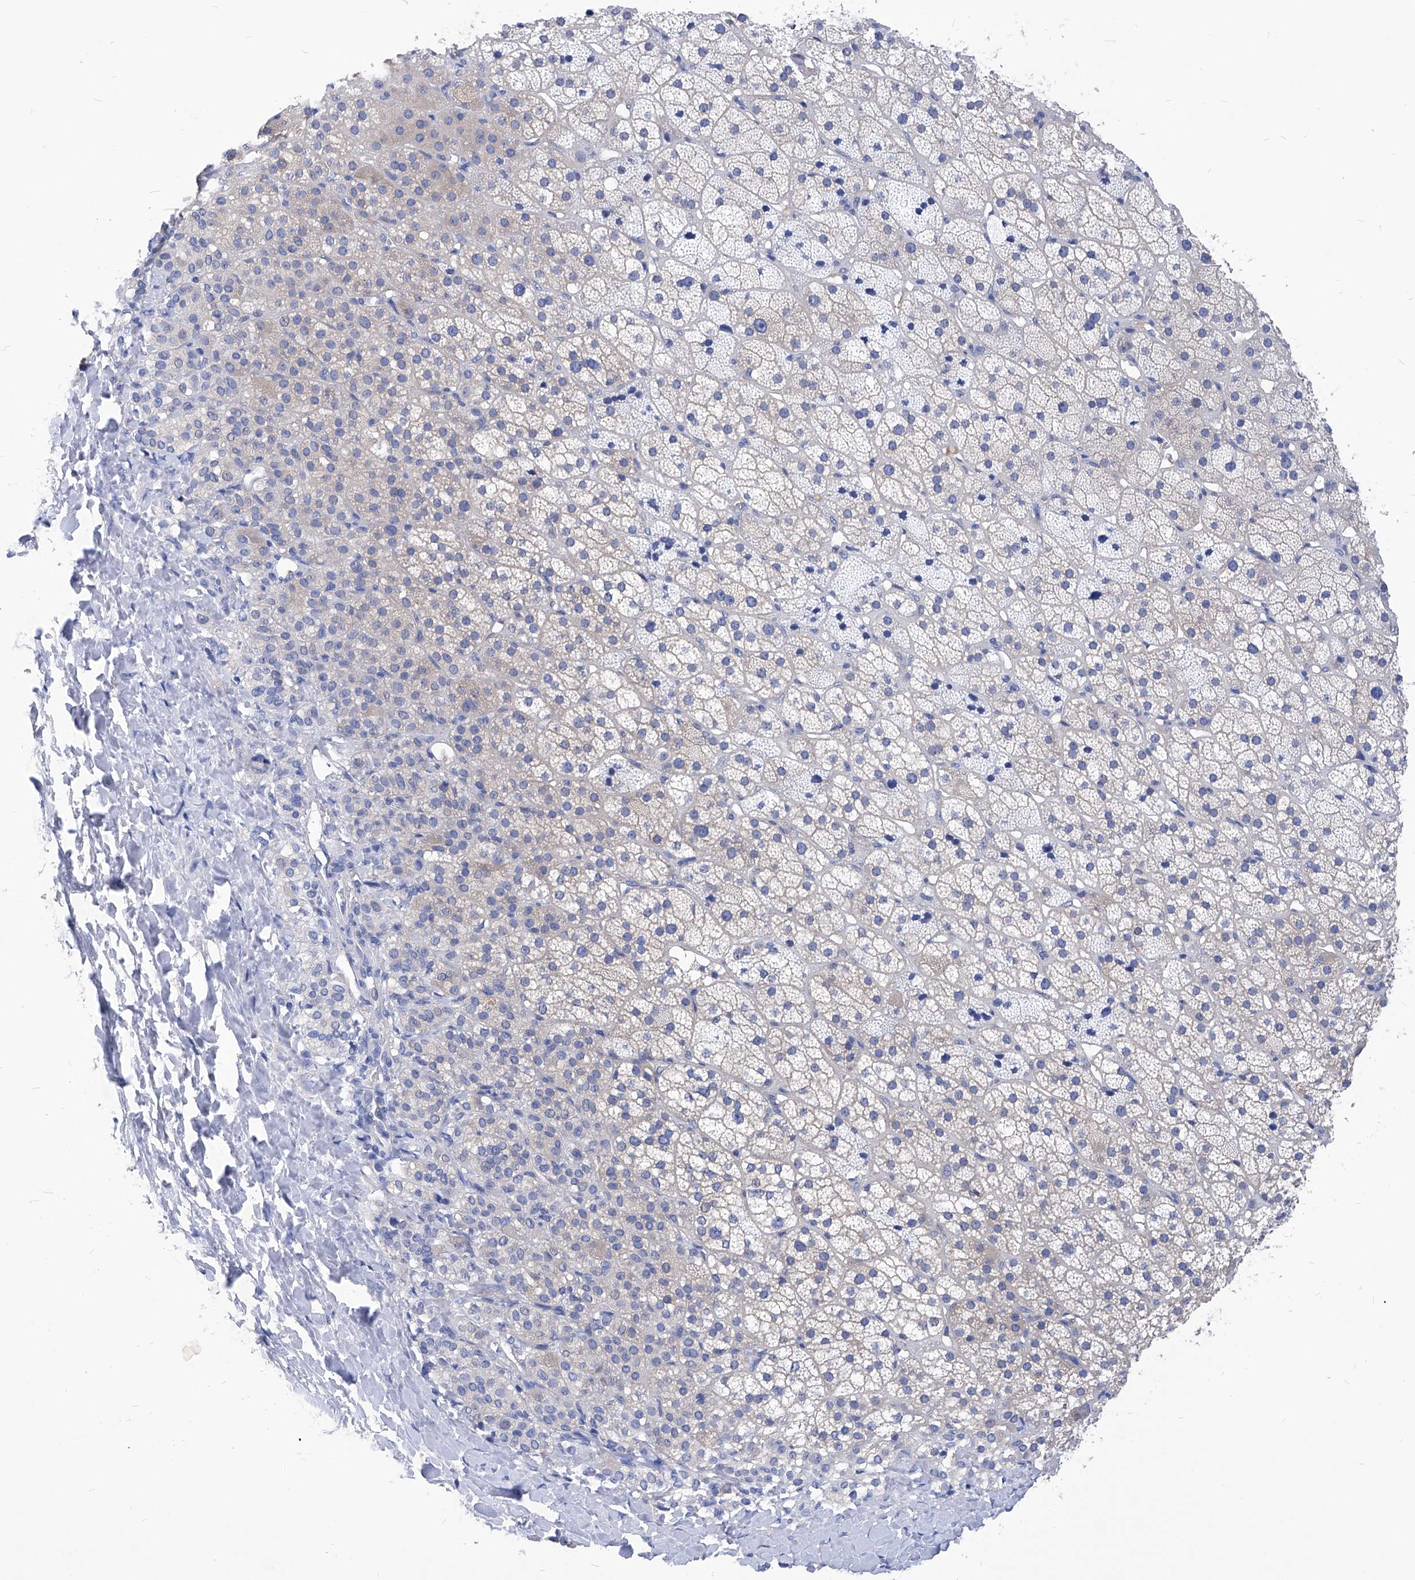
{"staining": {"intensity": "negative", "quantity": "none", "location": "none"}, "tissue": "adrenal gland", "cell_type": "Glandular cells", "image_type": "normal", "snomed": [{"axis": "morphology", "description": "Normal tissue, NOS"}, {"axis": "topography", "description": "Adrenal gland"}], "caption": "DAB immunohistochemical staining of unremarkable human adrenal gland demonstrates no significant expression in glandular cells. Brightfield microscopy of immunohistochemistry stained with DAB (3,3'-diaminobenzidine) (brown) and hematoxylin (blue), captured at high magnification.", "gene": "XPNPEP1", "patient": {"sex": "female", "age": 57}}